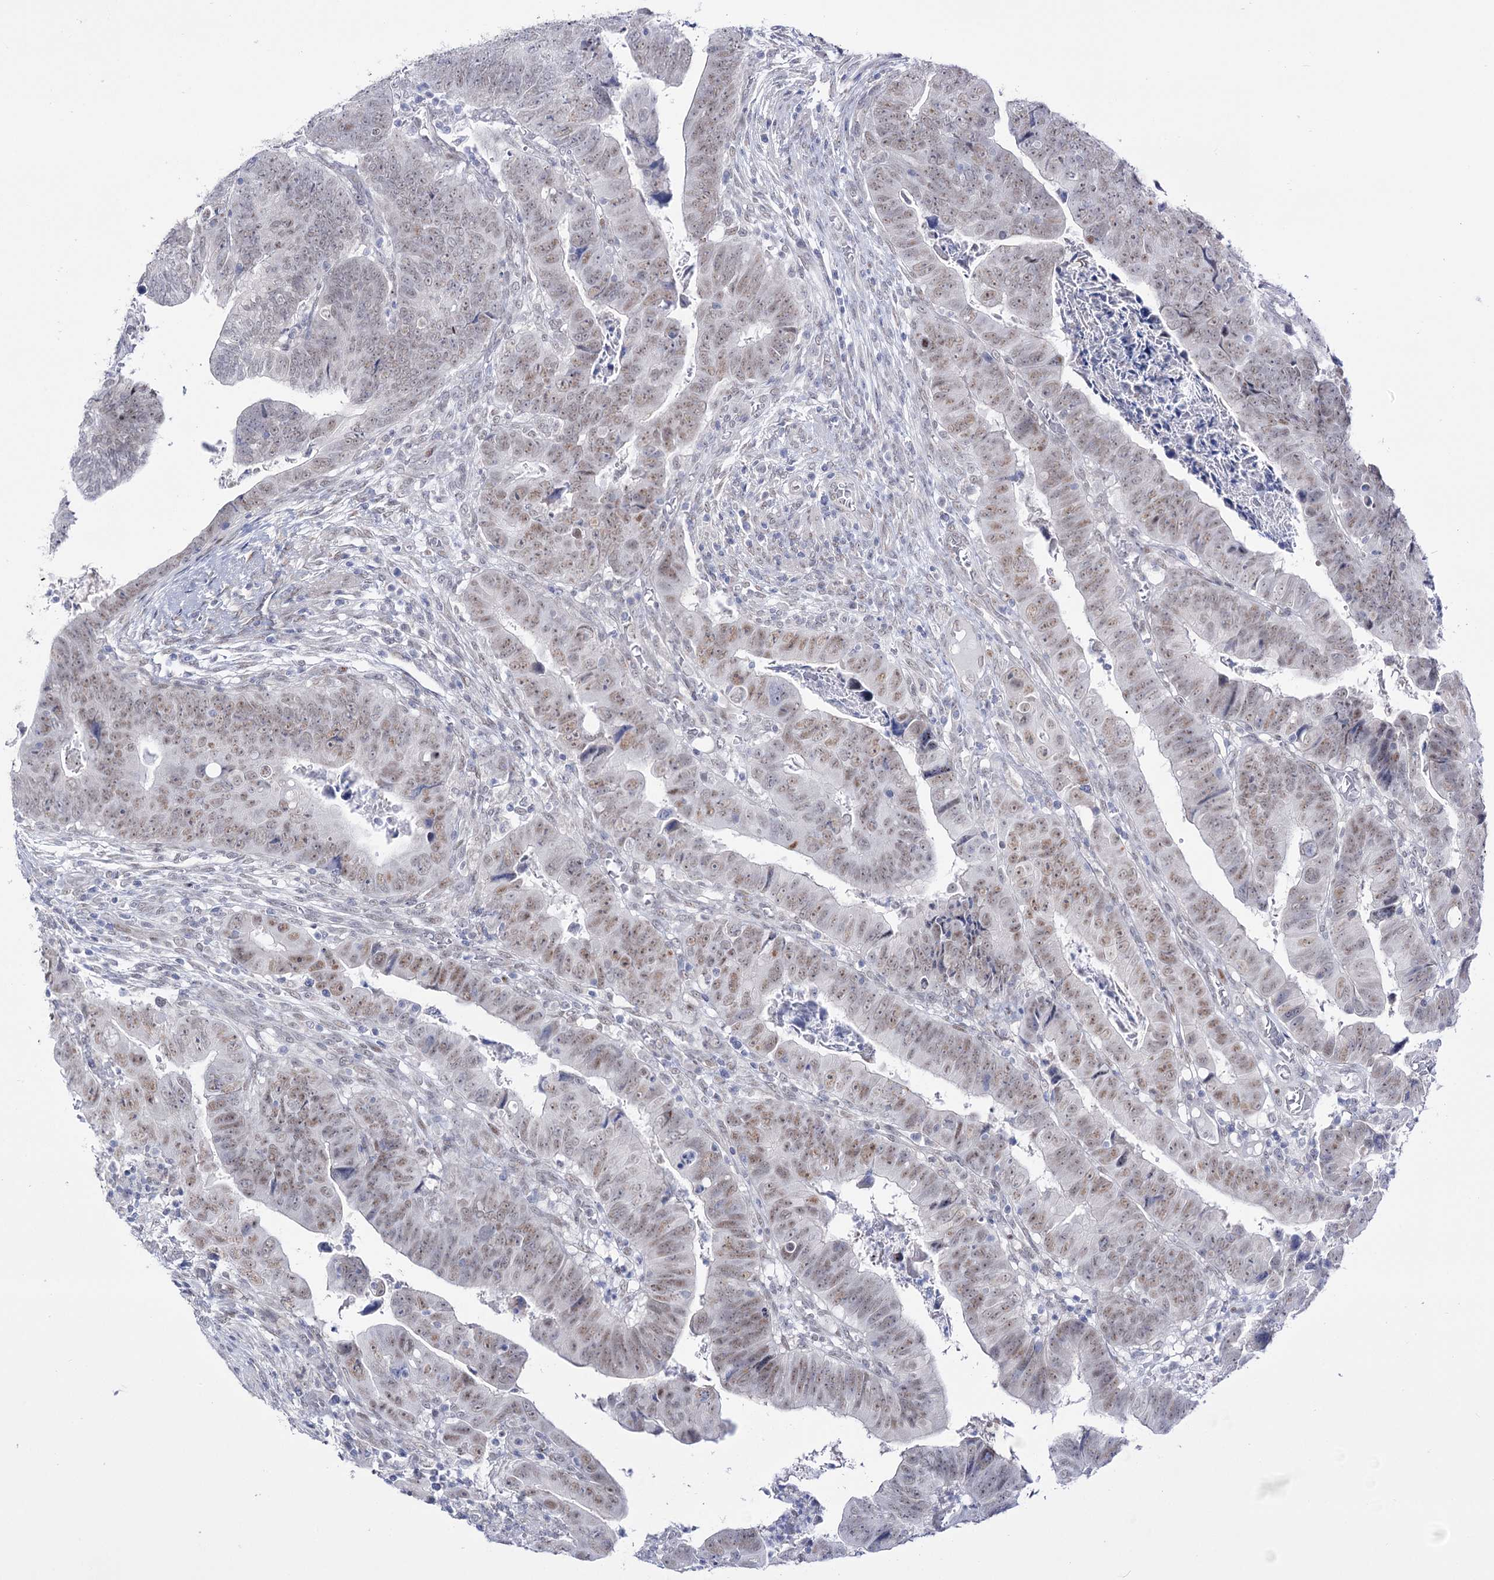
{"staining": {"intensity": "moderate", "quantity": "25%-75%", "location": "nuclear"}, "tissue": "colorectal cancer", "cell_type": "Tumor cells", "image_type": "cancer", "snomed": [{"axis": "morphology", "description": "Normal tissue, NOS"}, {"axis": "morphology", "description": "Adenocarcinoma, NOS"}, {"axis": "topography", "description": "Rectum"}], "caption": "Moderate nuclear positivity is seen in about 25%-75% of tumor cells in colorectal cancer (adenocarcinoma).", "gene": "RBM15B", "patient": {"sex": "female", "age": 65}}